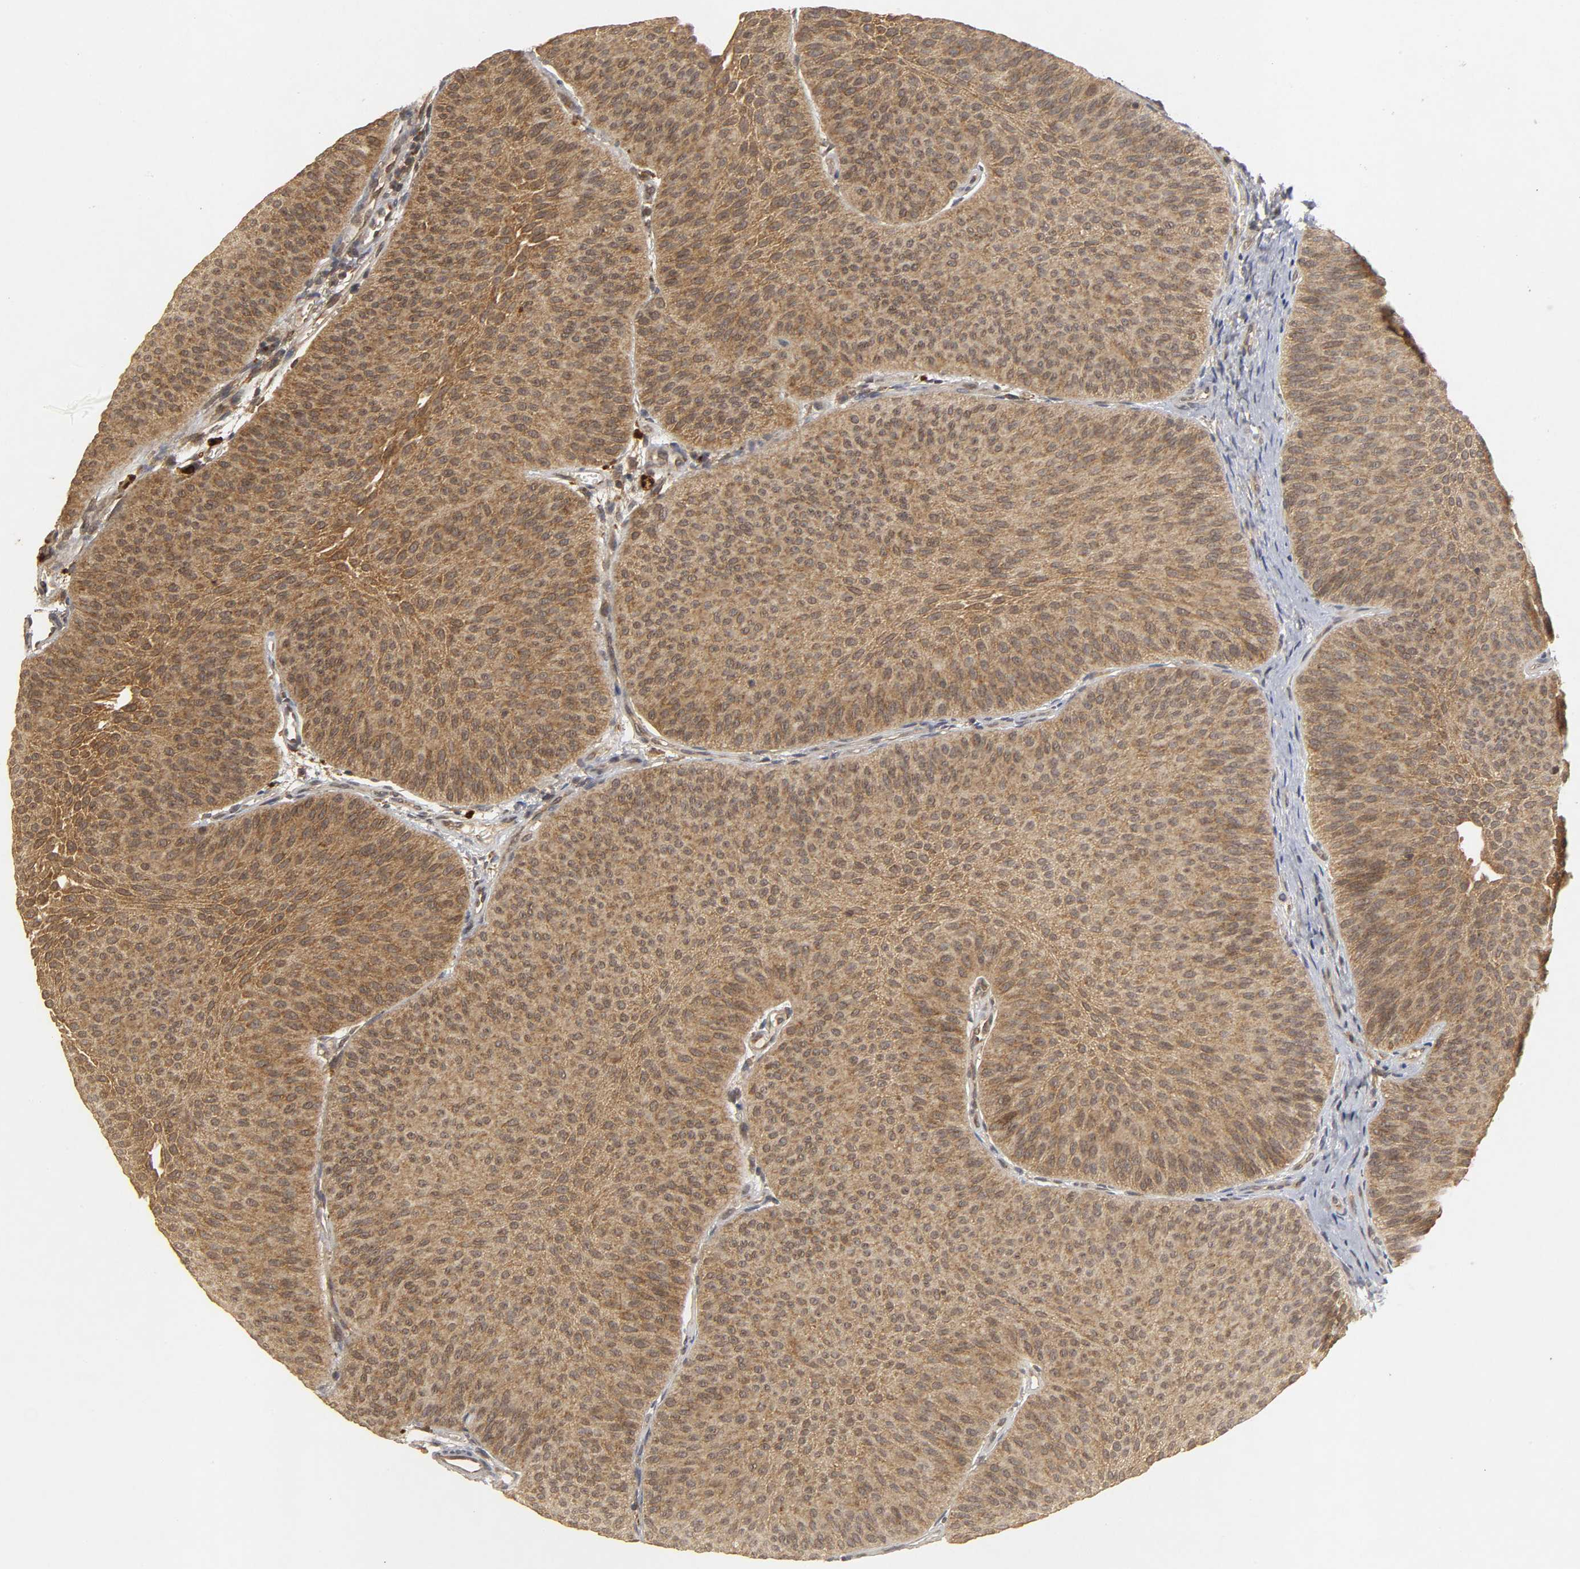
{"staining": {"intensity": "moderate", "quantity": ">75%", "location": "cytoplasmic/membranous"}, "tissue": "urothelial cancer", "cell_type": "Tumor cells", "image_type": "cancer", "snomed": [{"axis": "morphology", "description": "Urothelial carcinoma, Low grade"}, {"axis": "topography", "description": "Urinary bladder"}], "caption": "Moderate cytoplasmic/membranous staining is appreciated in about >75% of tumor cells in low-grade urothelial carcinoma.", "gene": "TRAF6", "patient": {"sex": "female", "age": 60}}